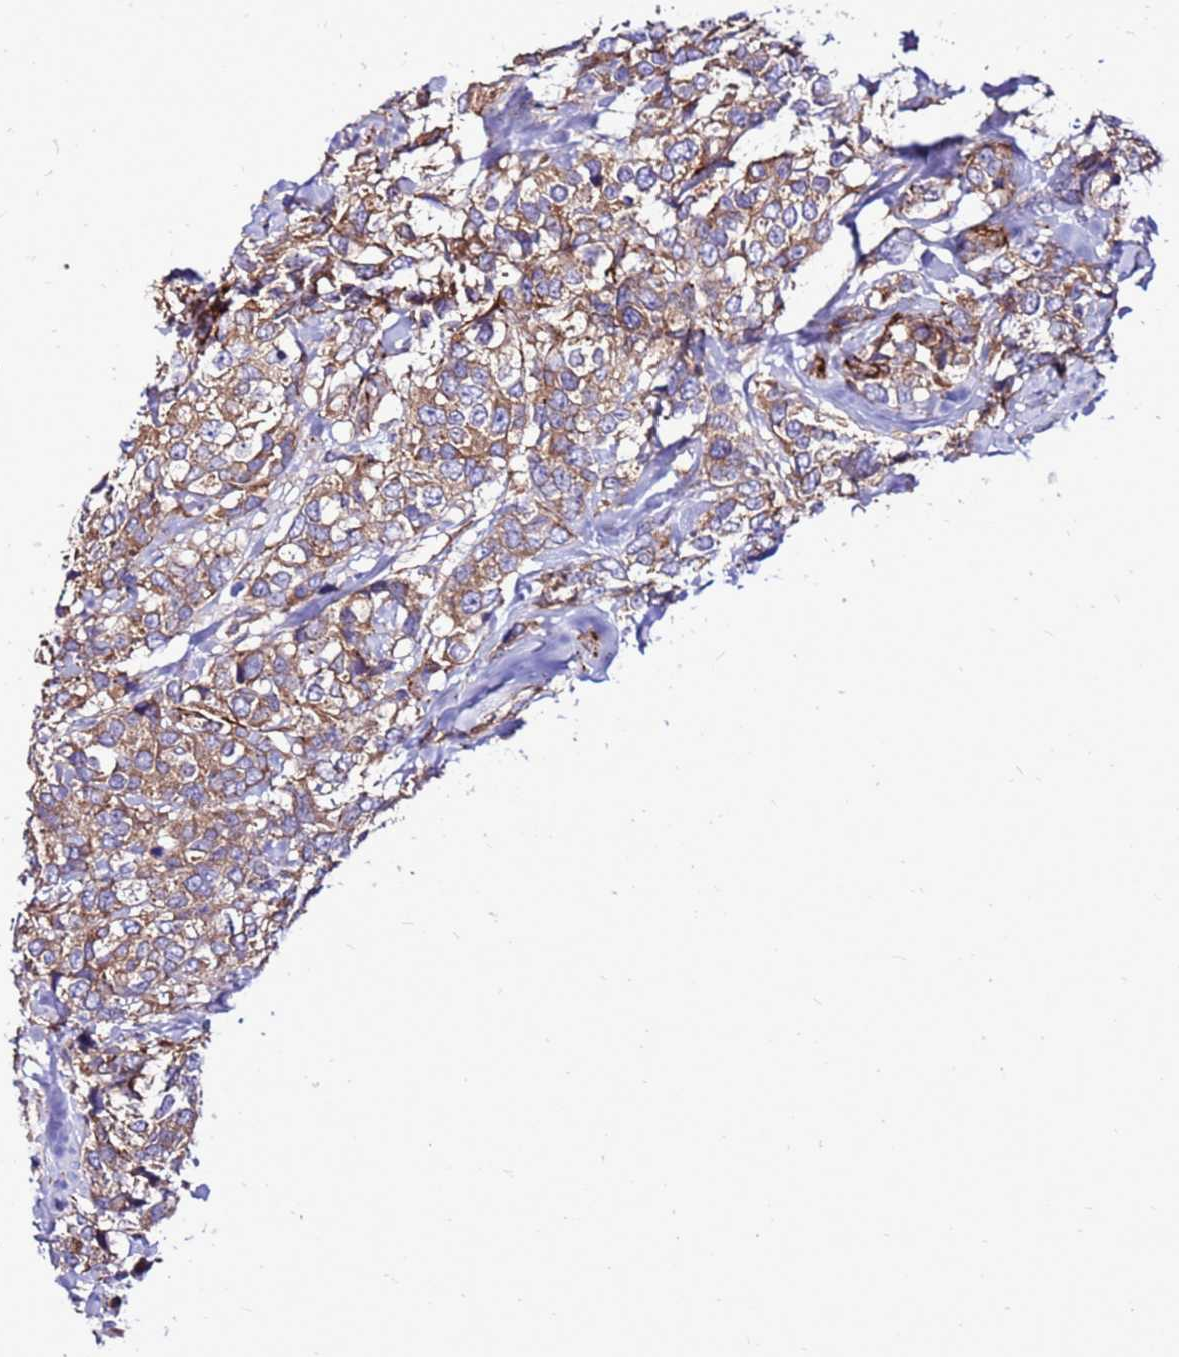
{"staining": {"intensity": "moderate", "quantity": ">75%", "location": "cytoplasmic/membranous"}, "tissue": "breast cancer", "cell_type": "Tumor cells", "image_type": "cancer", "snomed": [{"axis": "morphology", "description": "Lobular carcinoma"}, {"axis": "topography", "description": "Breast"}], "caption": "Immunohistochemical staining of breast cancer (lobular carcinoma) exhibits medium levels of moderate cytoplasmic/membranous protein positivity in approximately >75% of tumor cells.", "gene": "EI24", "patient": {"sex": "female", "age": 59}}